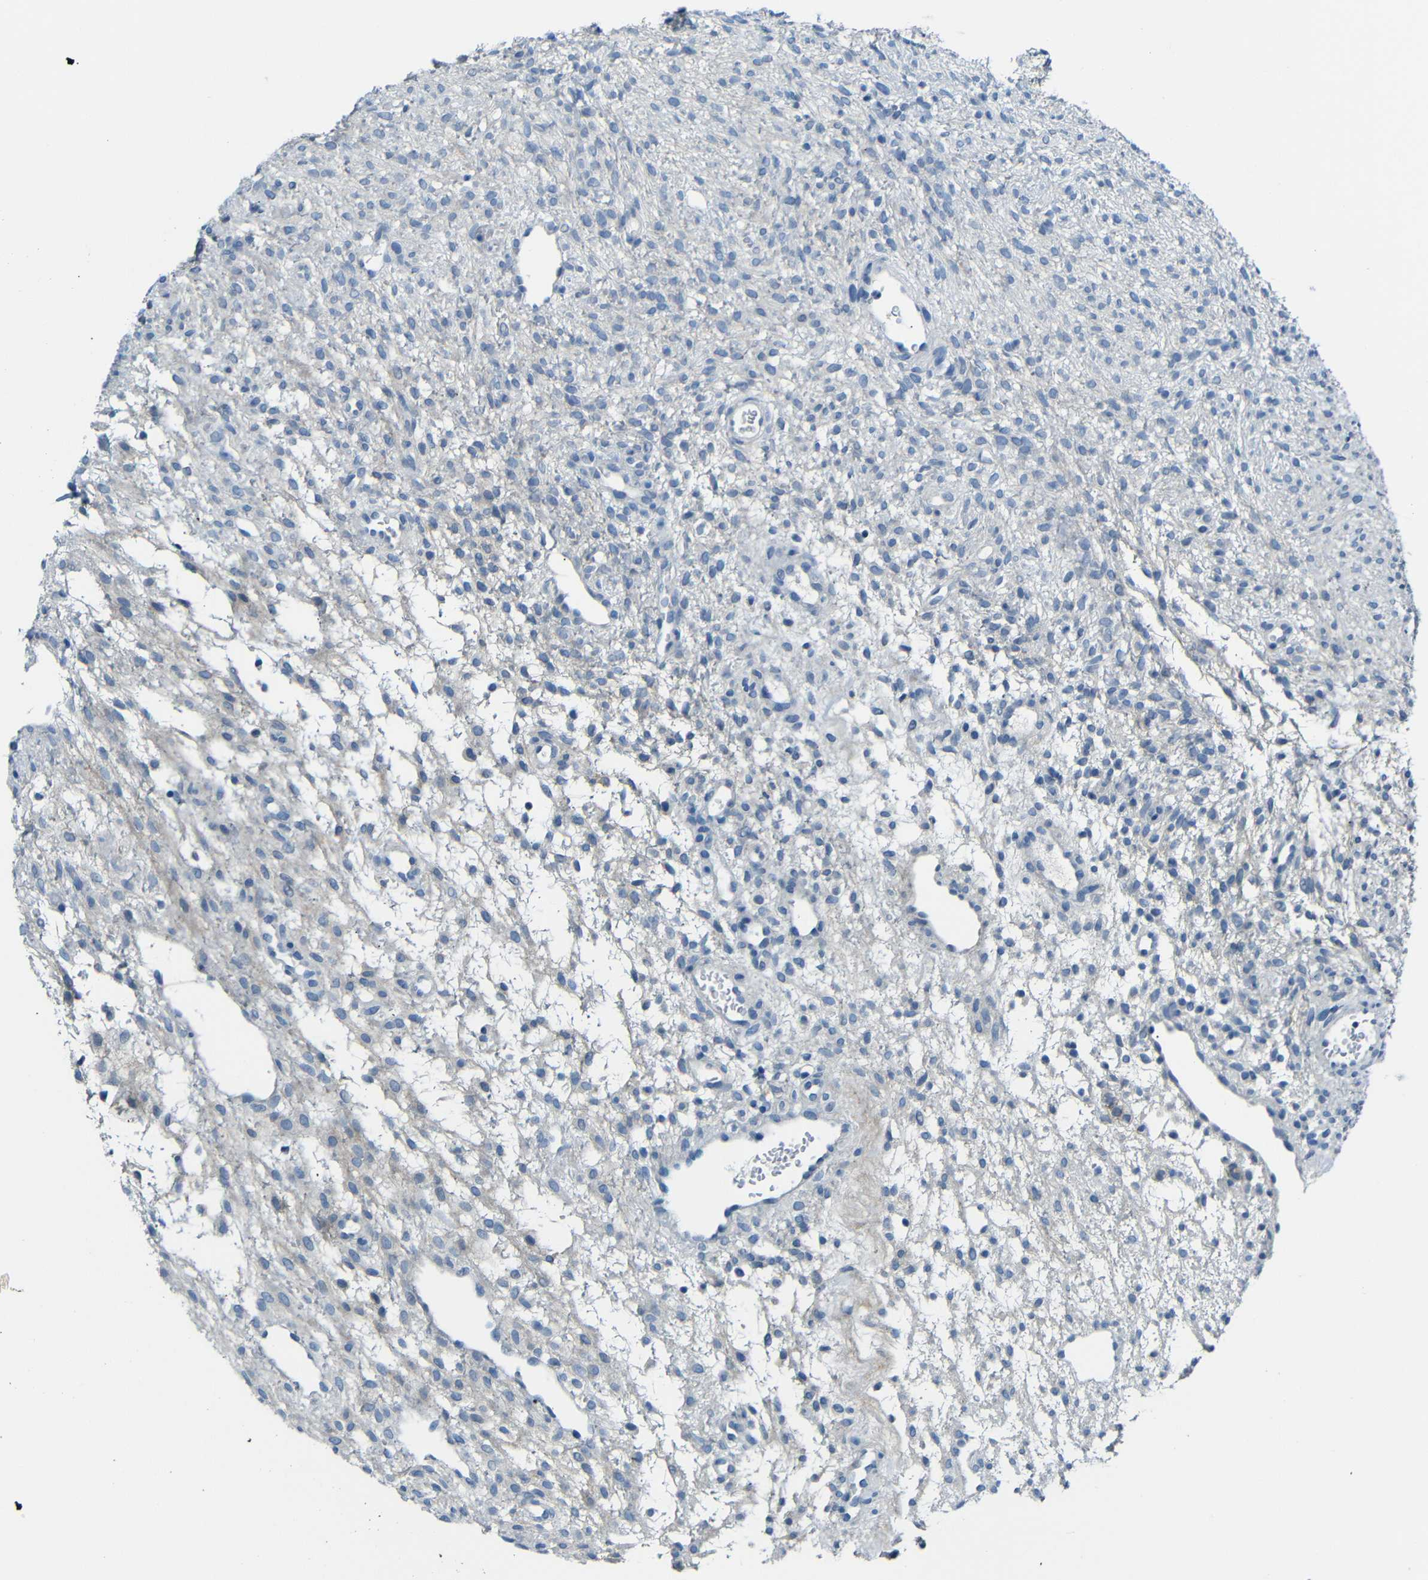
{"staining": {"intensity": "moderate", "quantity": ">75%", "location": "cytoplasmic/membranous"}, "tissue": "ovary", "cell_type": "Follicle cells", "image_type": "normal", "snomed": [{"axis": "morphology", "description": "Normal tissue, NOS"}, {"axis": "morphology", "description": "Cyst, NOS"}, {"axis": "topography", "description": "Ovary"}], "caption": "Benign ovary demonstrates moderate cytoplasmic/membranous positivity in approximately >75% of follicle cells (brown staining indicates protein expression, while blue staining denotes nuclei)..", "gene": "ANK3", "patient": {"sex": "female", "age": 18}}